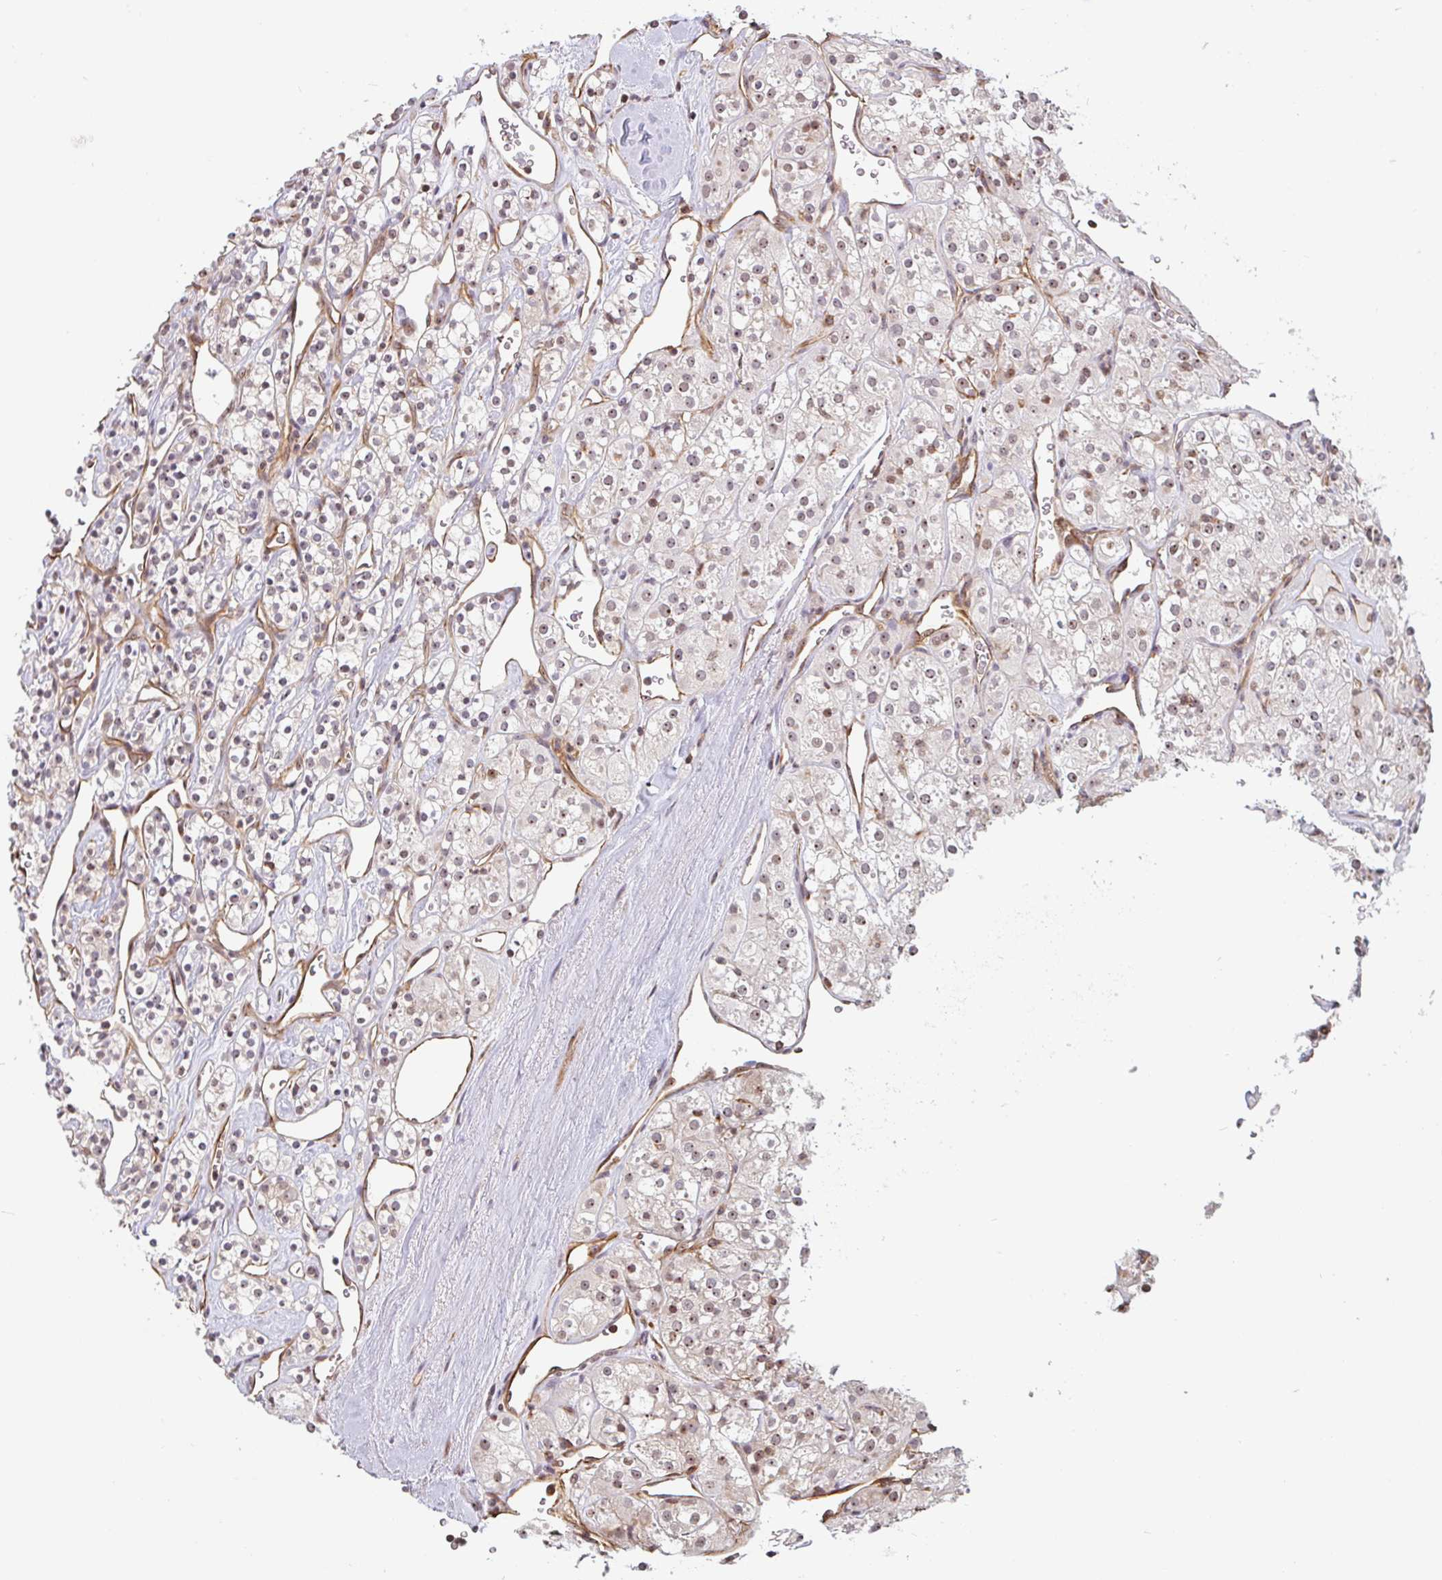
{"staining": {"intensity": "weak", "quantity": "25%-75%", "location": "nuclear"}, "tissue": "renal cancer", "cell_type": "Tumor cells", "image_type": "cancer", "snomed": [{"axis": "morphology", "description": "Adenocarcinoma, NOS"}, {"axis": "topography", "description": "Kidney"}], "caption": "Immunohistochemistry of human renal cancer (adenocarcinoma) shows low levels of weak nuclear staining in about 25%-75% of tumor cells.", "gene": "ZNF689", "patient": {"sex": "male", "age": 77}}